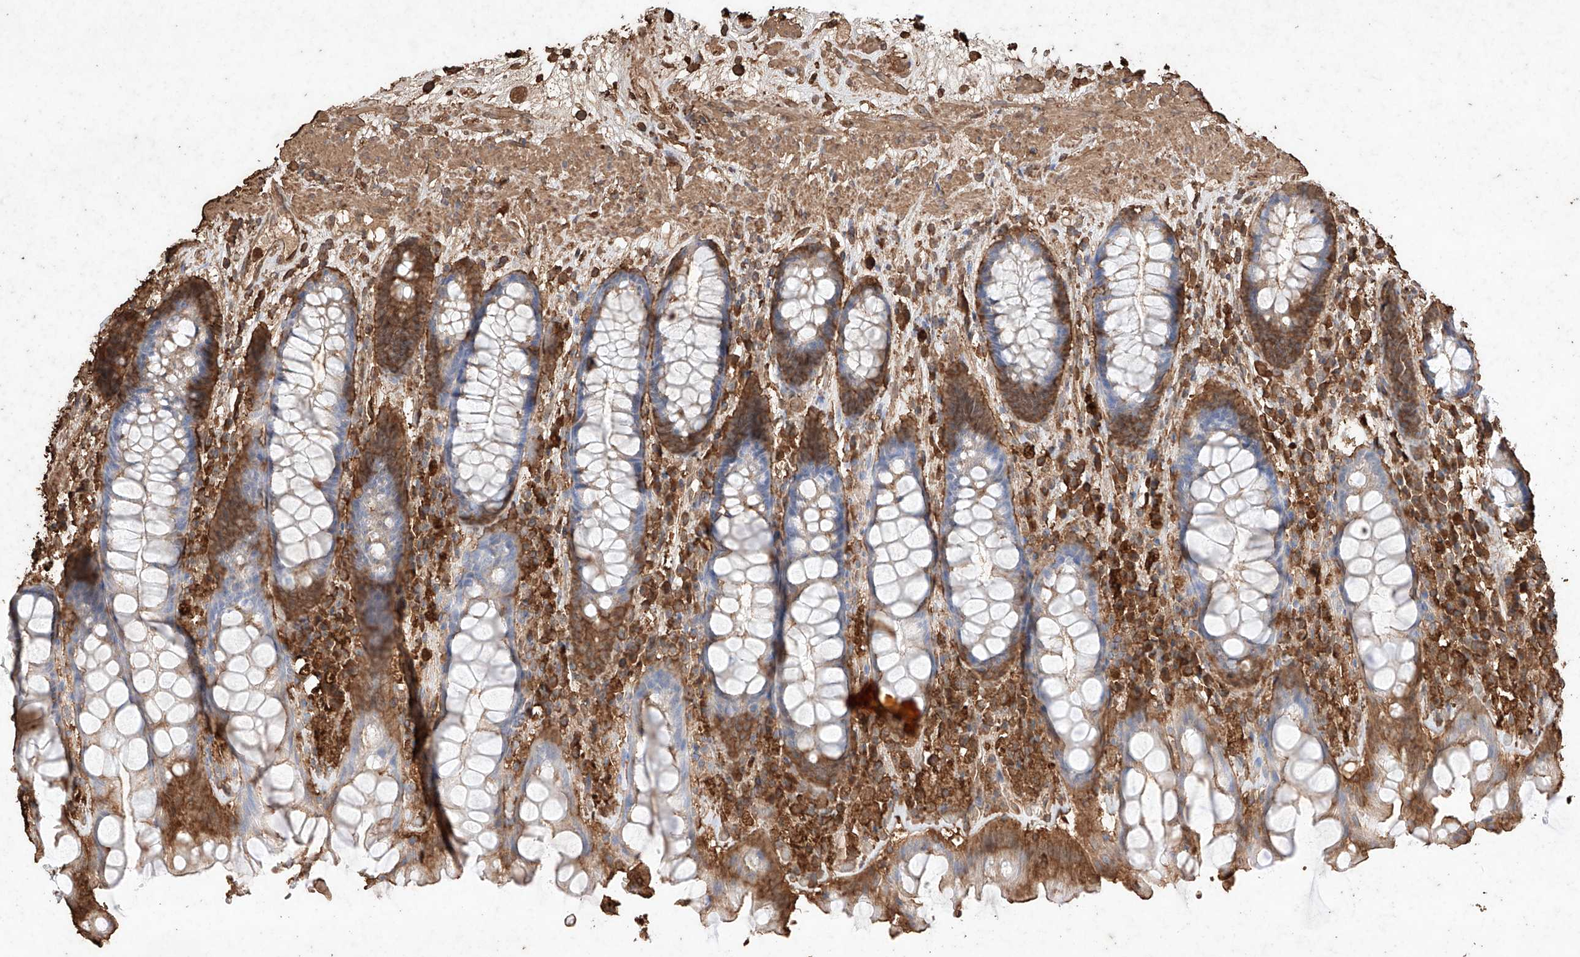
{"staining": {"intensity": "moderate", "quantity": "25%-75%", "location": "cytoplasmic/membranous"}, "tissue": "rectum", "cell_type": "Glandular cells", "image_type": "normal", "snomed": [{"axis": "morphology", "description": "Normal tissue, NOS"}, {"axis": "topography", "description": "Rectum"}], "caption": "Moderate cytoplasmic/membranous staining for a protein is identified in approximately 25%-75% of glandular cells of benign rectum using immunohistochemistry (IHC).", "gene": "M6PR", "patient": {"sex": "male", "age": 64}}